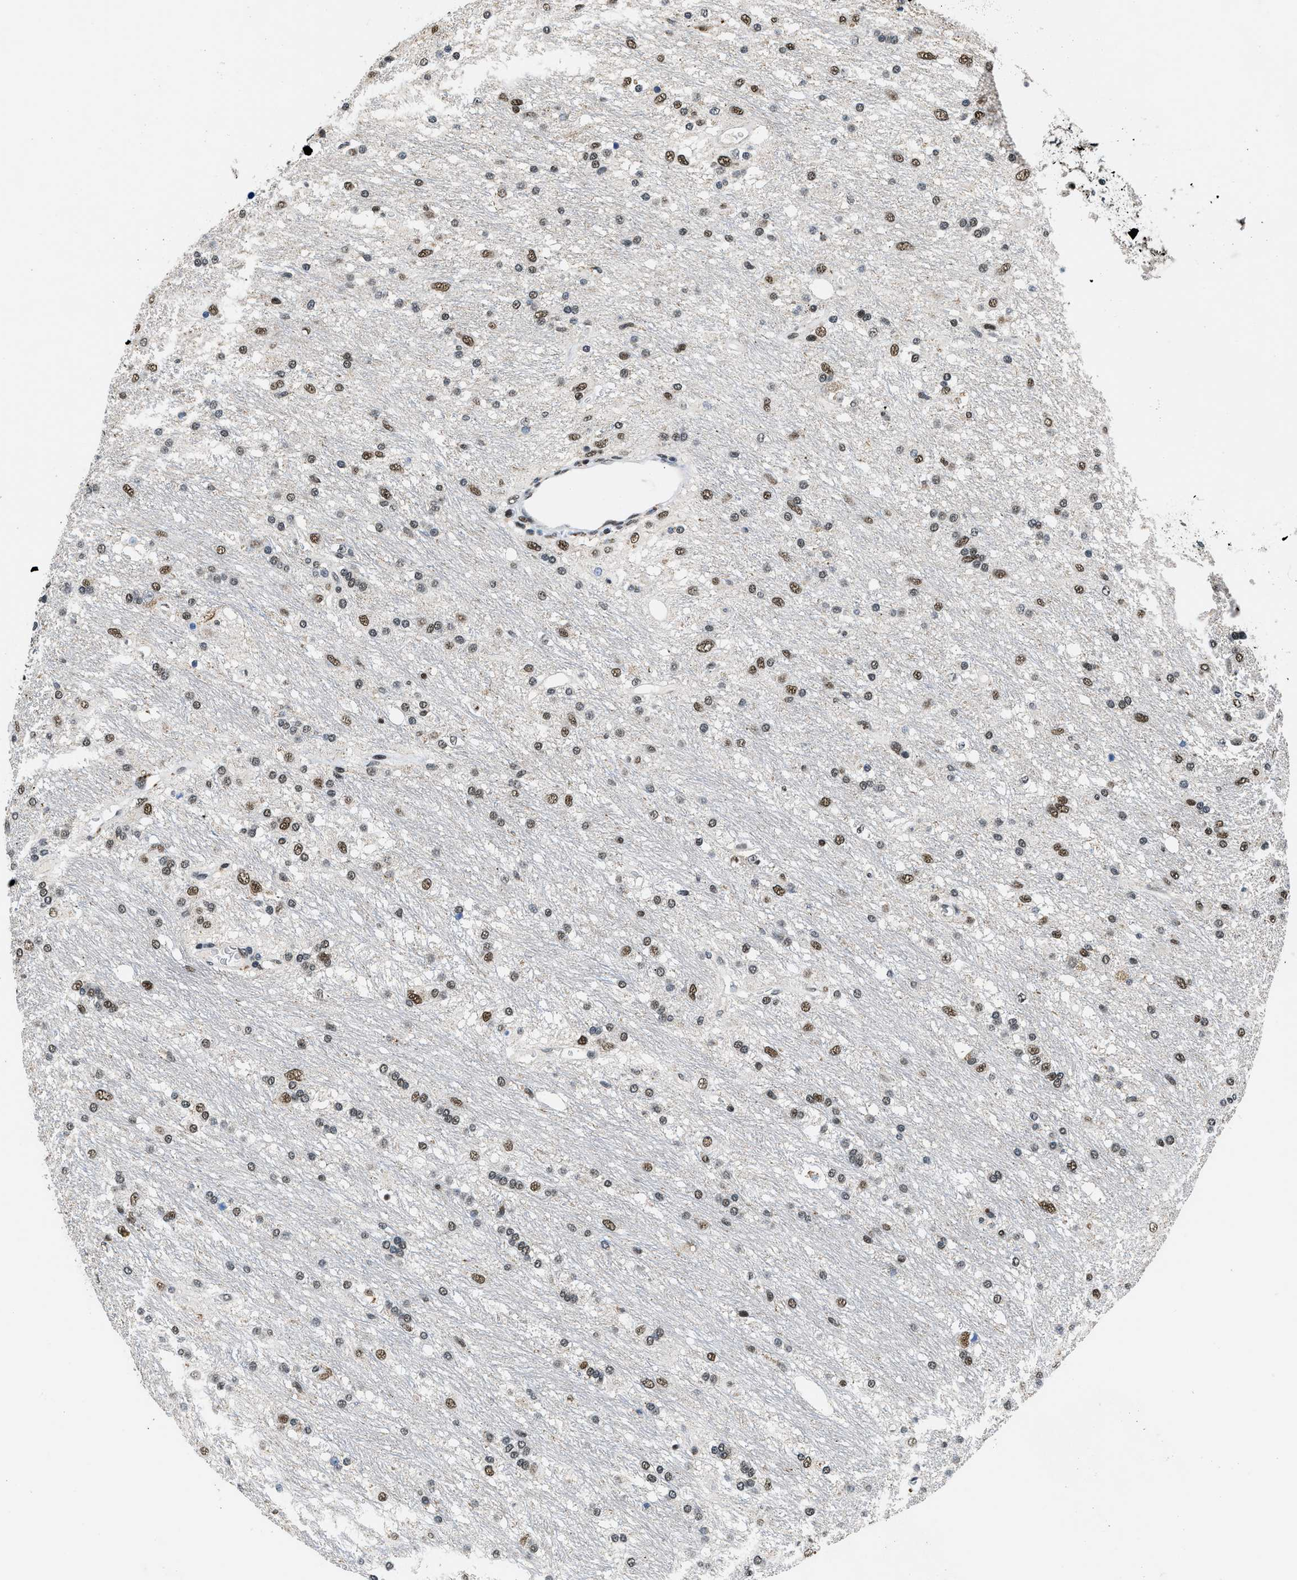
{"staining": {"intensity": "moderate", "quantity": "25%-75%", "location": "nuclear"}, "tissue": "glioma", "cell_type": "Tumor cells", "image_type": "cancer", "snomed": [{"axis": "morphology", "description": "Glioma, malignant, Low grade"}, {"axis": "topography", "description": "Brain"}], "caption": "A brown stain labels moderate nuclear positivity of a protein in human glioma tumor cells. Nuclei are stained in blue.", "gene": "KDM3B", "patient": {"sex": "male", "age": 77}}